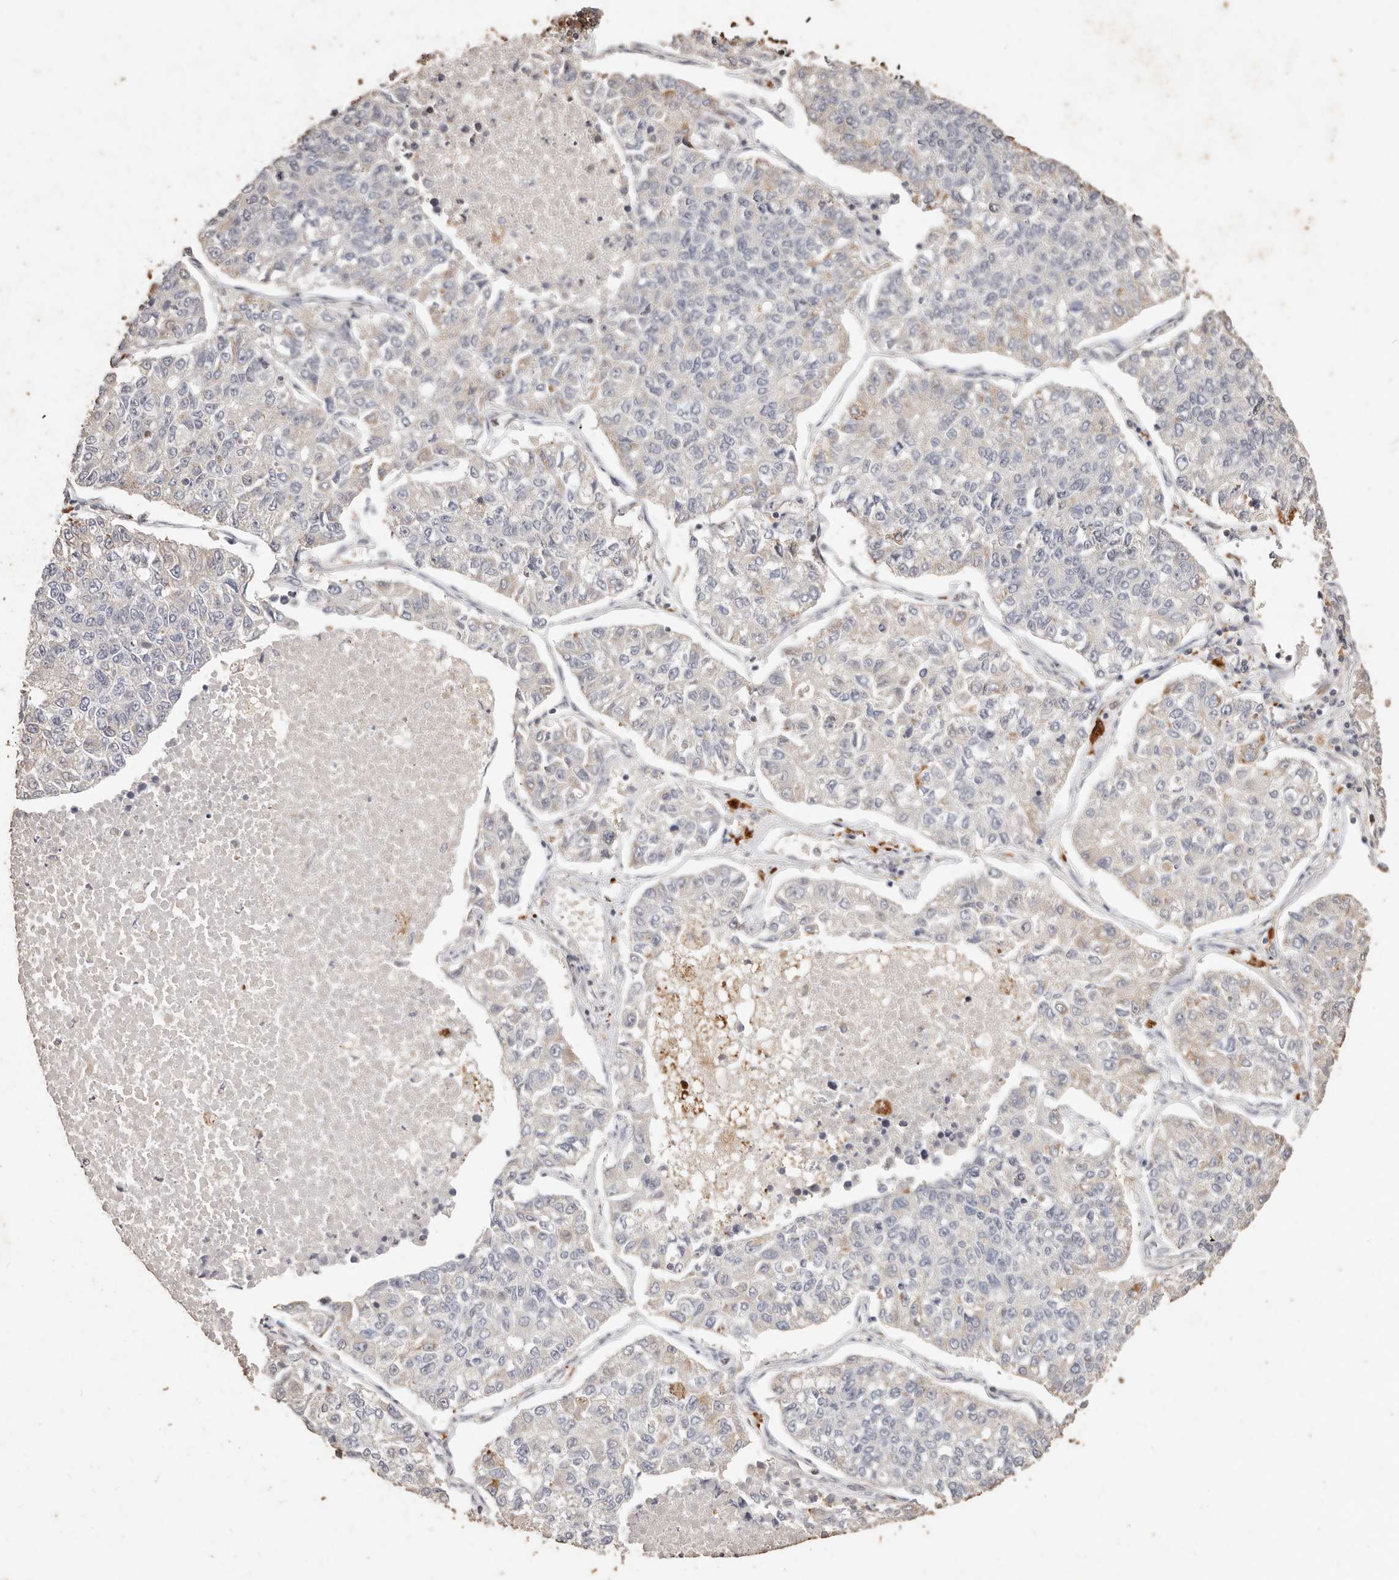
{"staining": {"intensity": "negative", "quantity": "none", "location": "none"}, "tissue": "lung cancer", "cell_type": "Tumor cells", "image_type": "cancer", "snomed": [{"axis": "morphology", "description": "Adenocarcinoma, NOS"}, {"axis": "topography", "description": "Lung"}], "caption": "Image shows no protein positivity in tumor cells of lung adenocarcinoma tissue.", "gene": "KIF9", "patient": {"sex": "male", "age": 49}}